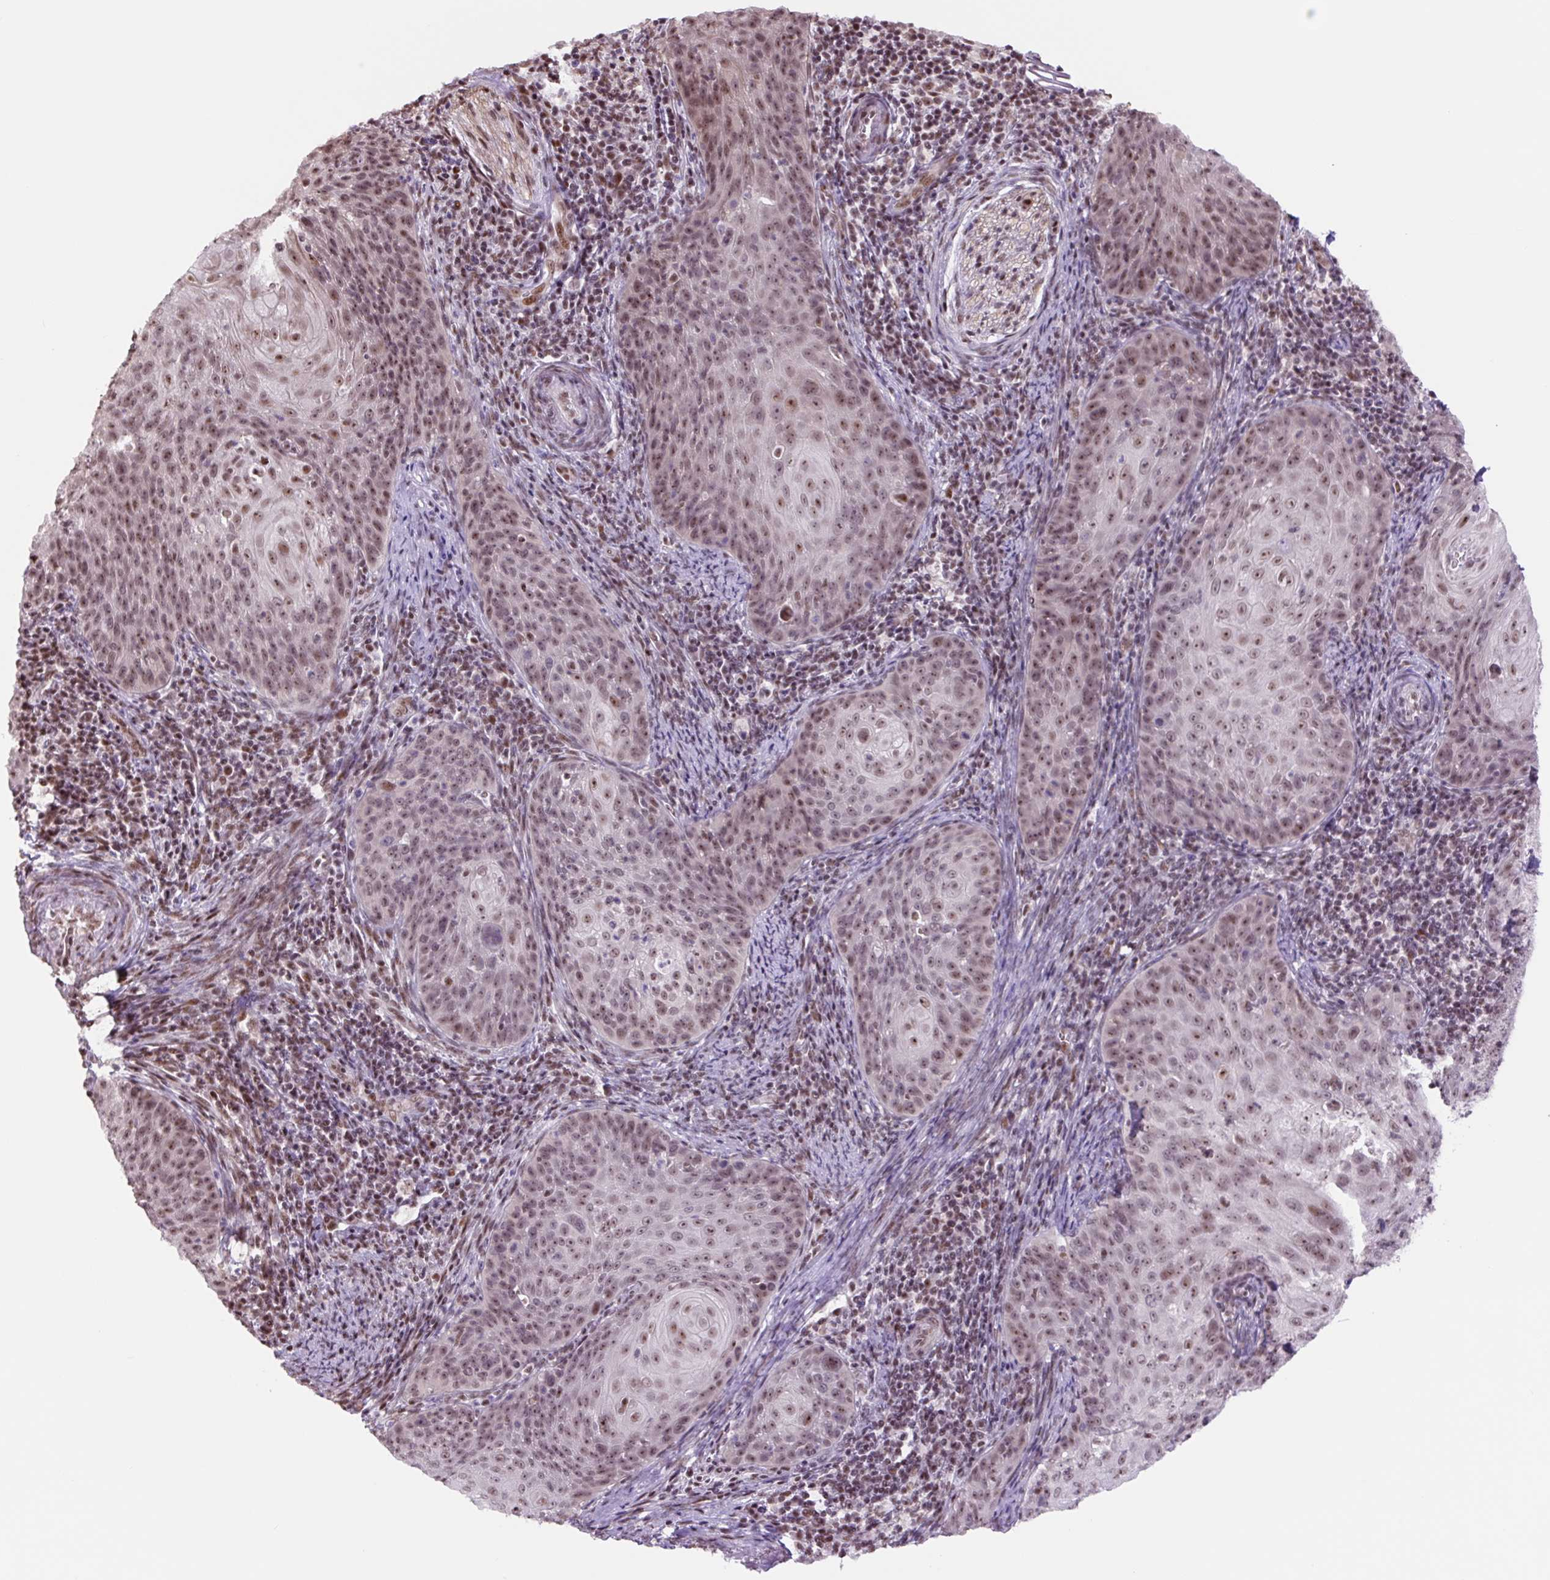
{"staining": {"intensity": "weak", "quantity": ">75%", "location": "nuclear"}, "tissue": "cervical cancer", "cell_type": "Tumor cells", "image_type": "cancer", "snomed": [{"axis": "morphology", "description": "Squamous cell carcinoma, NOS"}, {"axis": "topography", "description": "Cervix"}], "caption": "The photomicrograph exhibits immunohistochemical staining of cervical cancer (squamous cell carcinoma). There is weak nuclear expression is appreciated in about >75% of tumor cells.", "gene": "TAF1A", "patient": {"sex": "female", "age": 30}}